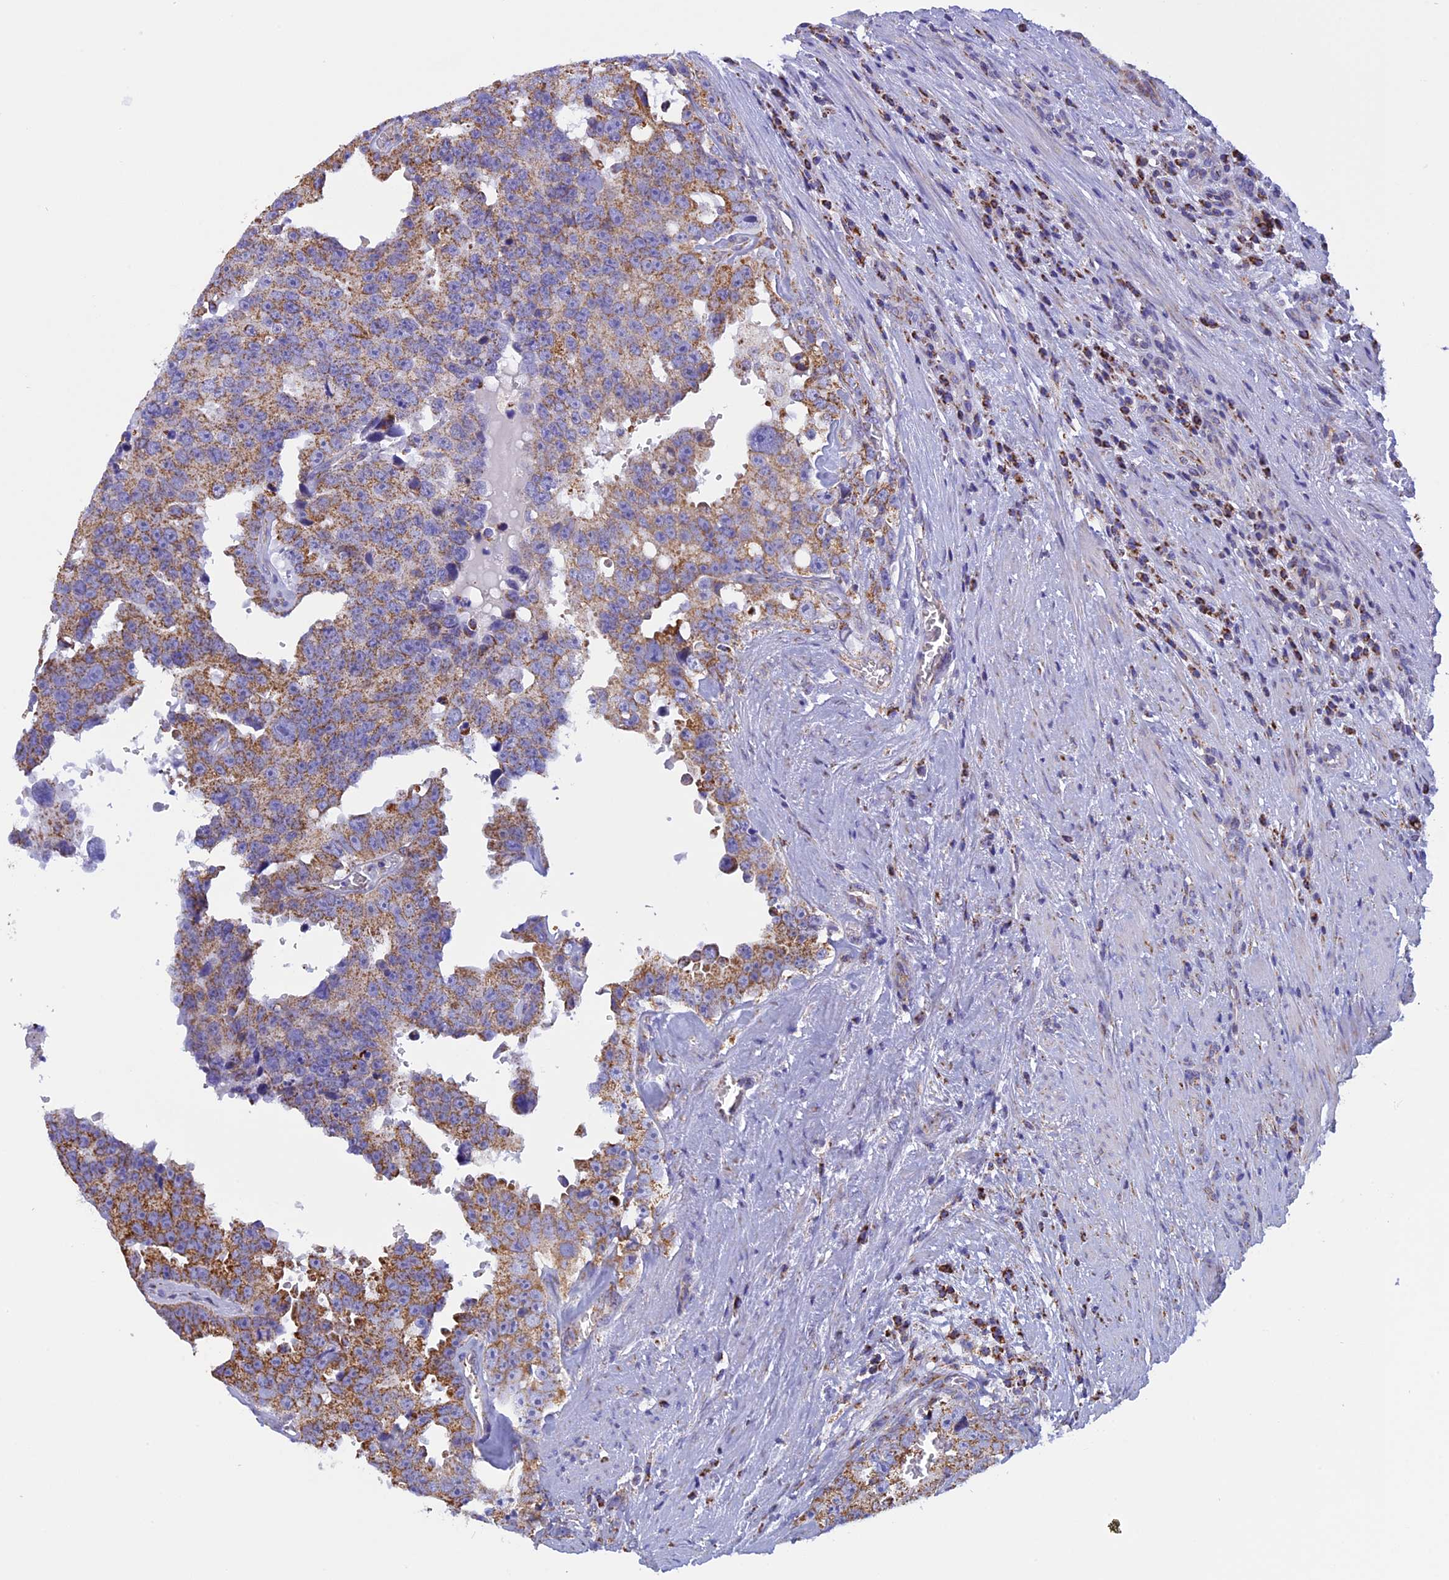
{"staining": {"intensity": "moderate", "quantity": ">75%", "location": "cytoplasmic/membranous"}, "tissue": "prostate cancer", "cell_type": "Tumor cells", "image_type": "cancer", "snomed": [{"axis": "morphology", "description": "Adenocarcinoma, High grade"}, {"axis": "topography", "description": "Prostate"}], "caption": "A brown stain labels moderate cytoplasmic/membranous expression of a protein in human prostate cancer (adenocarcinoma (high-grade)) tumor cells. Using DAB (brown) and hematoxylin (blue) stains, captured at high magnification using brightfield microscopy.", "gene": "KCNG1", "patient": {"sex": "male", "age": 71}}